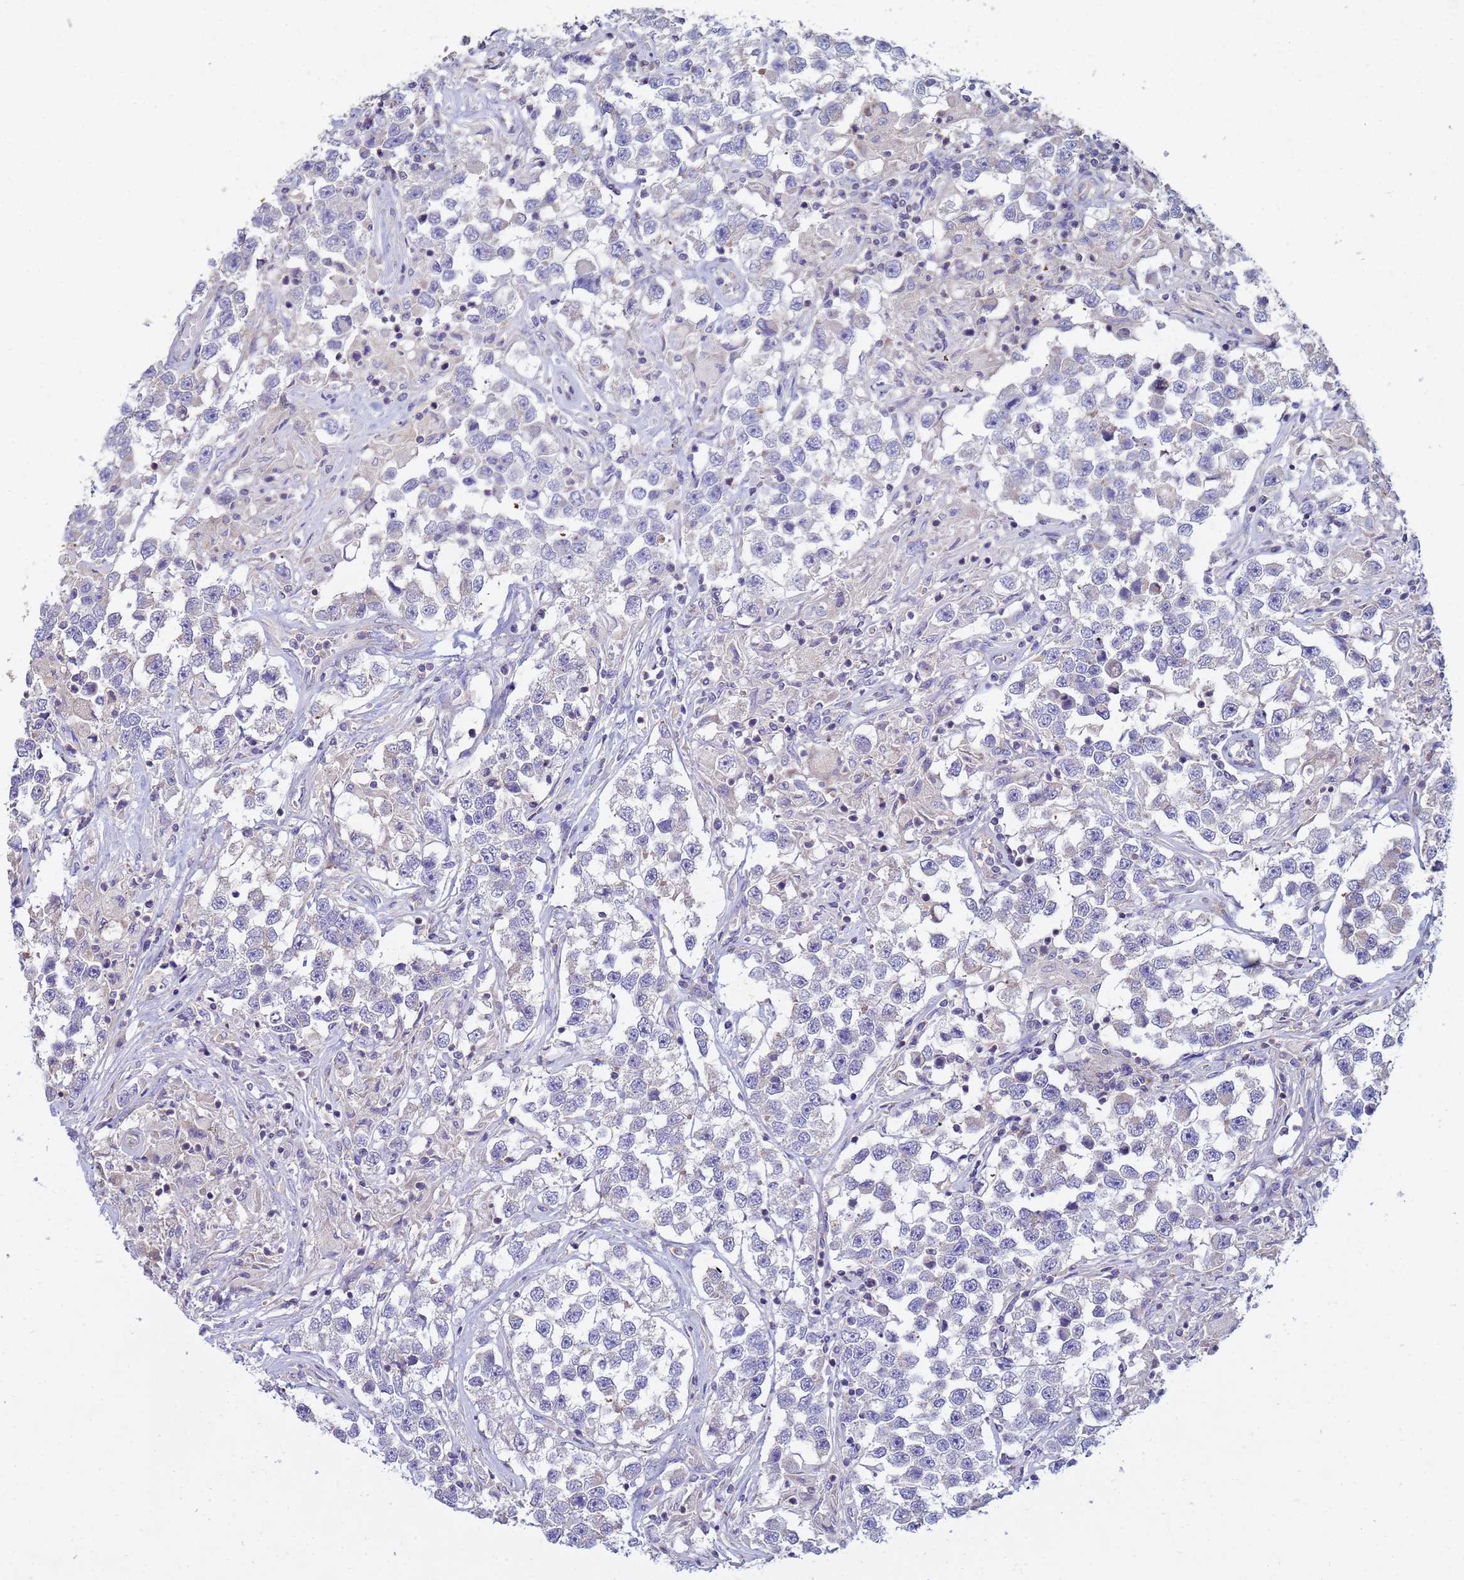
{"staining": {"intensity": "negative", "quantity": "none", "location": "none"}, "tissue": "testis cancer", "cell_type": "Tumor cells", "image_type": "cancer", "snomed": [{"axis": "morphology", "description": "Seminoma, NOS"}, {"axis": "topography", "description": "Testis"}], "caption": "Micrograph shows no significant protein positivity in tumor cells of seminoma (testis).", "gene": "CDC34", "patient": {"sex": "male", "age": 46}}